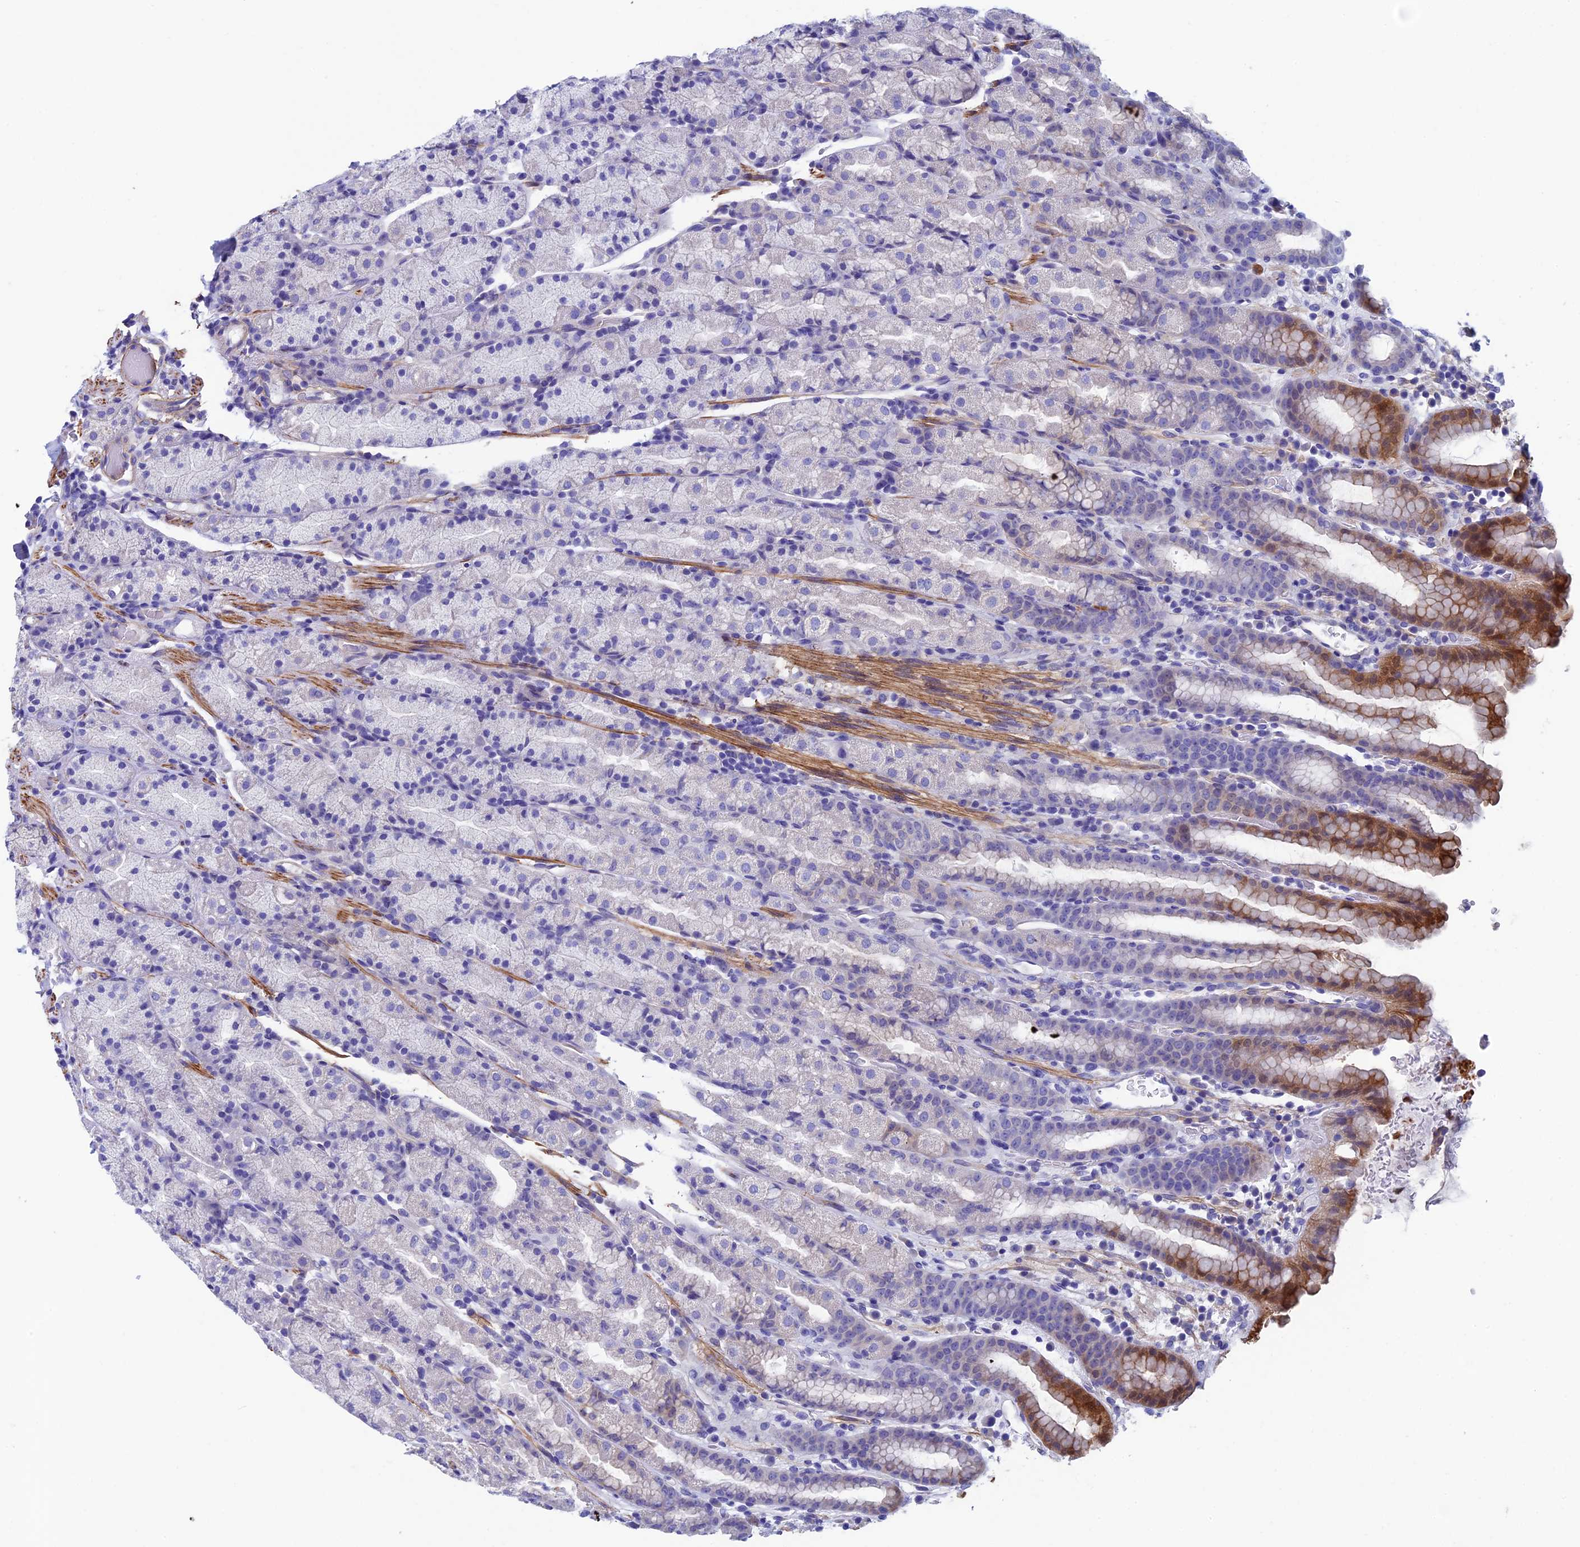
{"staining": {"intensity": "strong", "quantity": "<25%", "location": "cytoplasmic/membranous,nuclear"}, "tissue": "stomach", "cell_type": "Glandular cells", "image_type": "normal", "snomed": [{"axis": "morphology", "description": "Normal tissue, NOS"}, {"axis": "topography", "description": "Stomach, upper"}, {"axis": "topography", "description": "Stomach, lower"}, {"axis": "topography", "description": "Small intestine"}], "caption": "Immunohistochemistry staining of unremarkable stomach, which displays medium levels of strong cytoplasmic/membranous,nuclear staining in about <25% of glandular cells indicating strong cytoplasmic/membranous,nuclear protein staining. The staining was performed using DAB (brown) for protein detection and nuclei were counterstained in hematoxylin (blue).", "gene": "ADH7", "patient": {"sex": "male", "age": 68}}